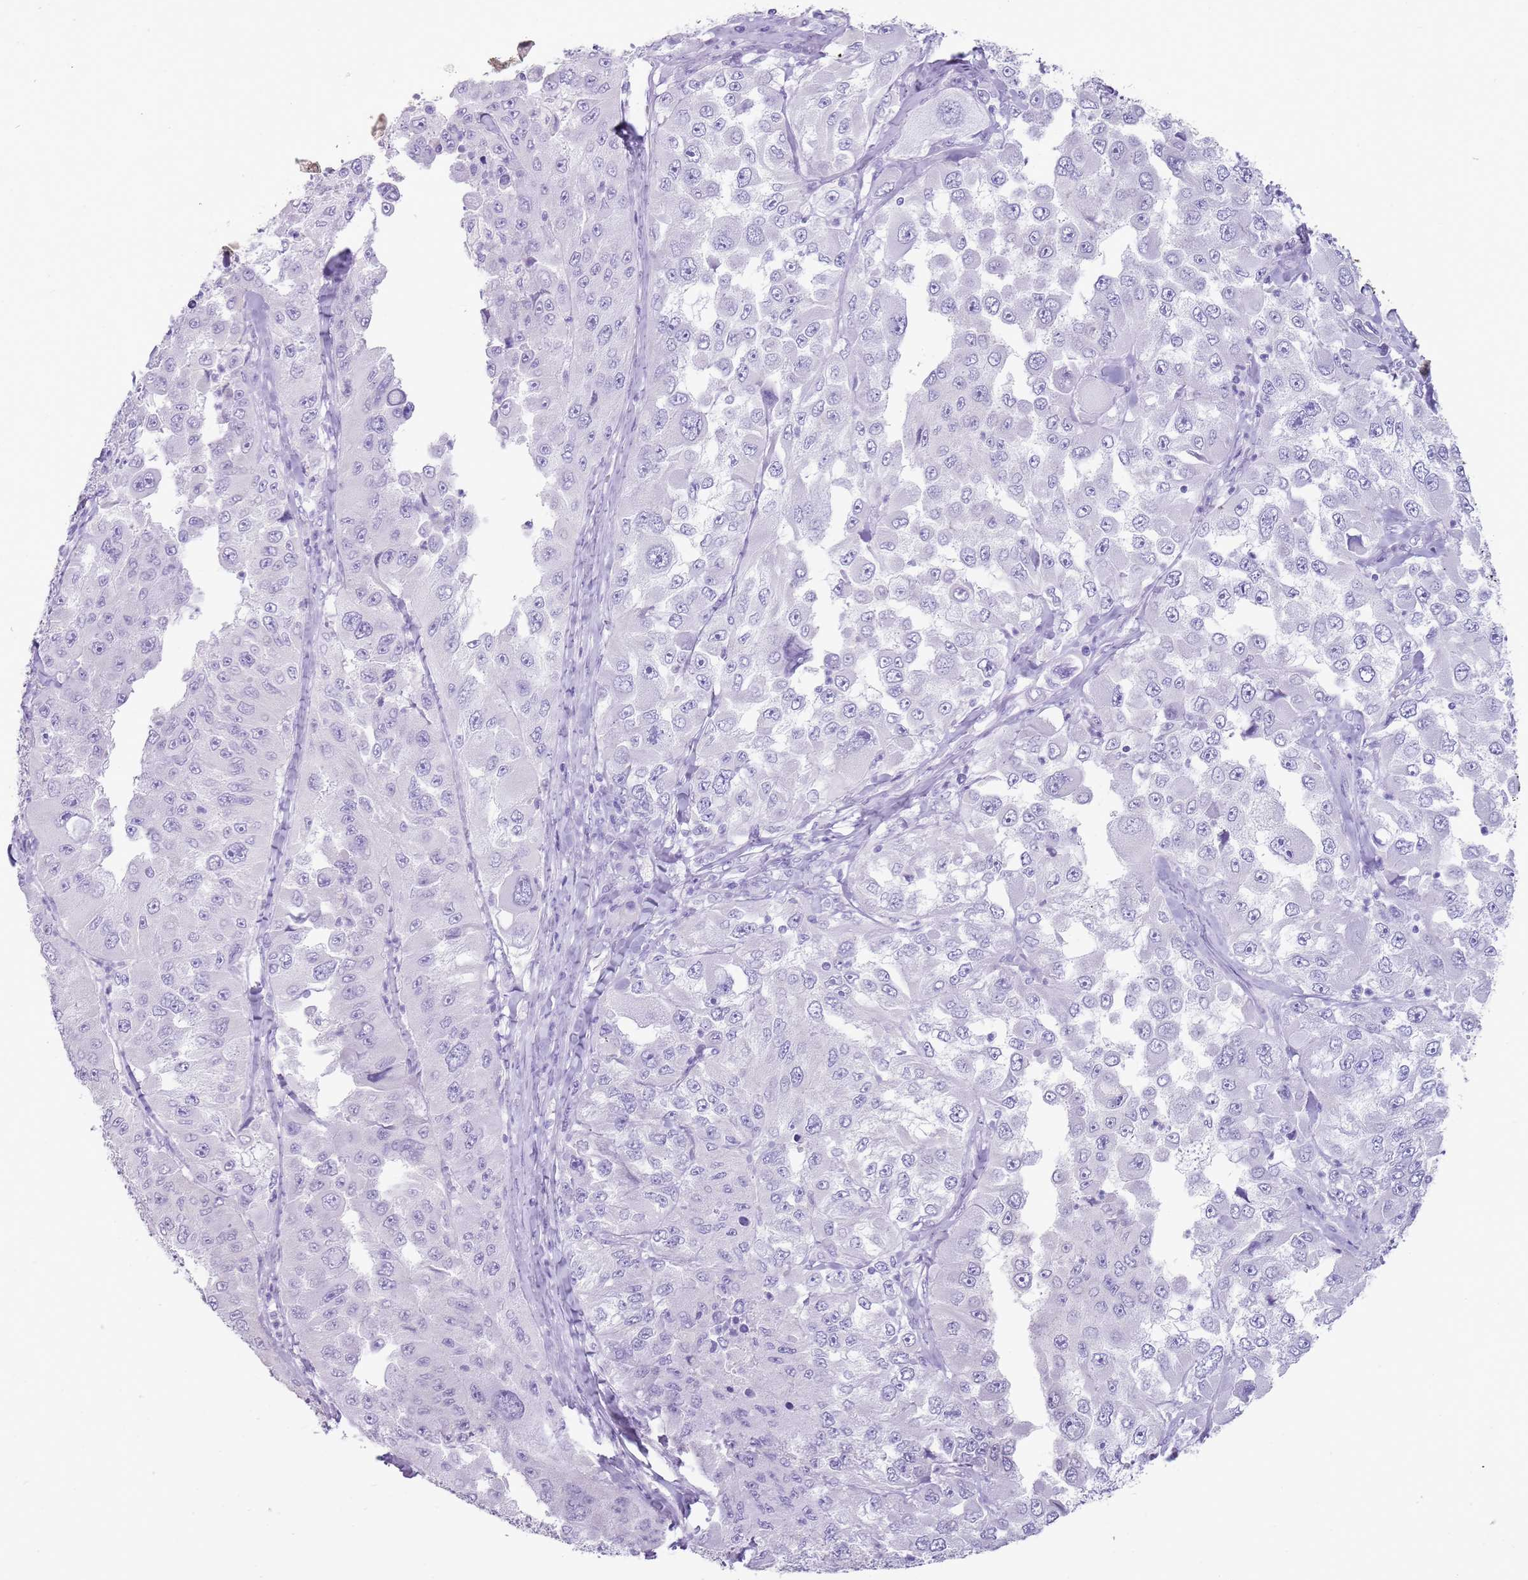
{"staining": {"intensity": "negative", "quantity": "none", "location": "none"}, "tissue": "melanoma", "cell_type": "Tumor cells", "image_type": "cancer", "snomed": [{"axis": "morphology", "description": "Malignant melanoma, Metastatic site"}, {"axis": "topography", "description": "Lymph node"}], "caption": "Melanoma was stained to show a protein in brown. There is no significant staining in tumor cells. (DAB (3,3'-diaminobenzidine) immunohistochemistry with hematoxylin counter stain).", "gene": "NBPF3", "patient": {"sex": "male", "age": 62}}